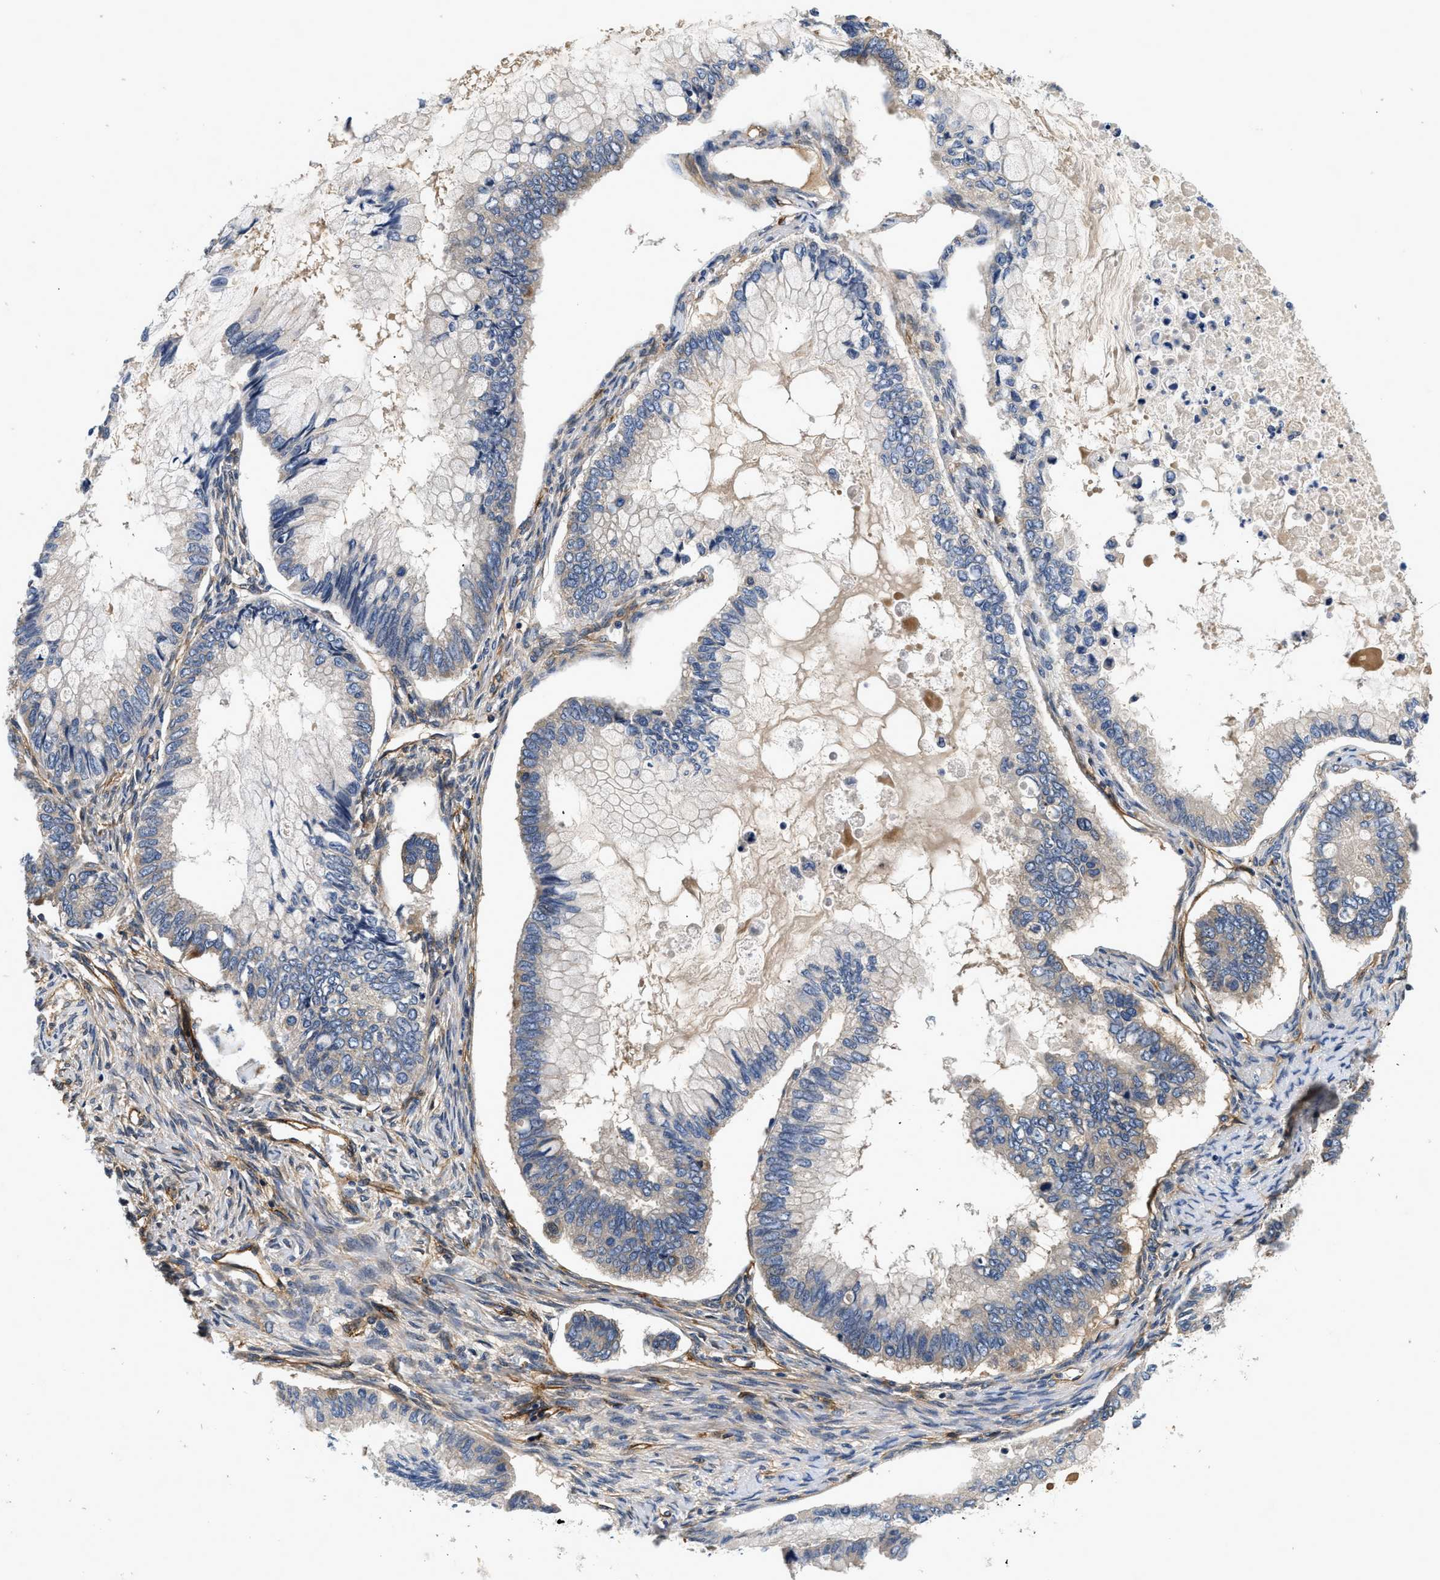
{"staining": {"intensity": "moderate", "quantity": "<25%", "location": "cytoplasmic/membranous"}, "tissue": "ovarian cancer", "cell_type": "Tumor cells", "image_type": "cancer", "snomed": [{"axis": "morphology", "description": "Cystadenocarcinoma, mucinous, NOS"}, {"axis": "topography", "description": "Ovary"}], "caption": "A brown stain shows moderate cytoplasmic/membranous expression of a protein in ovarian cancer tumor cells.", "gene": "NME6", "patient": {"sex": "female", "age": 80}}